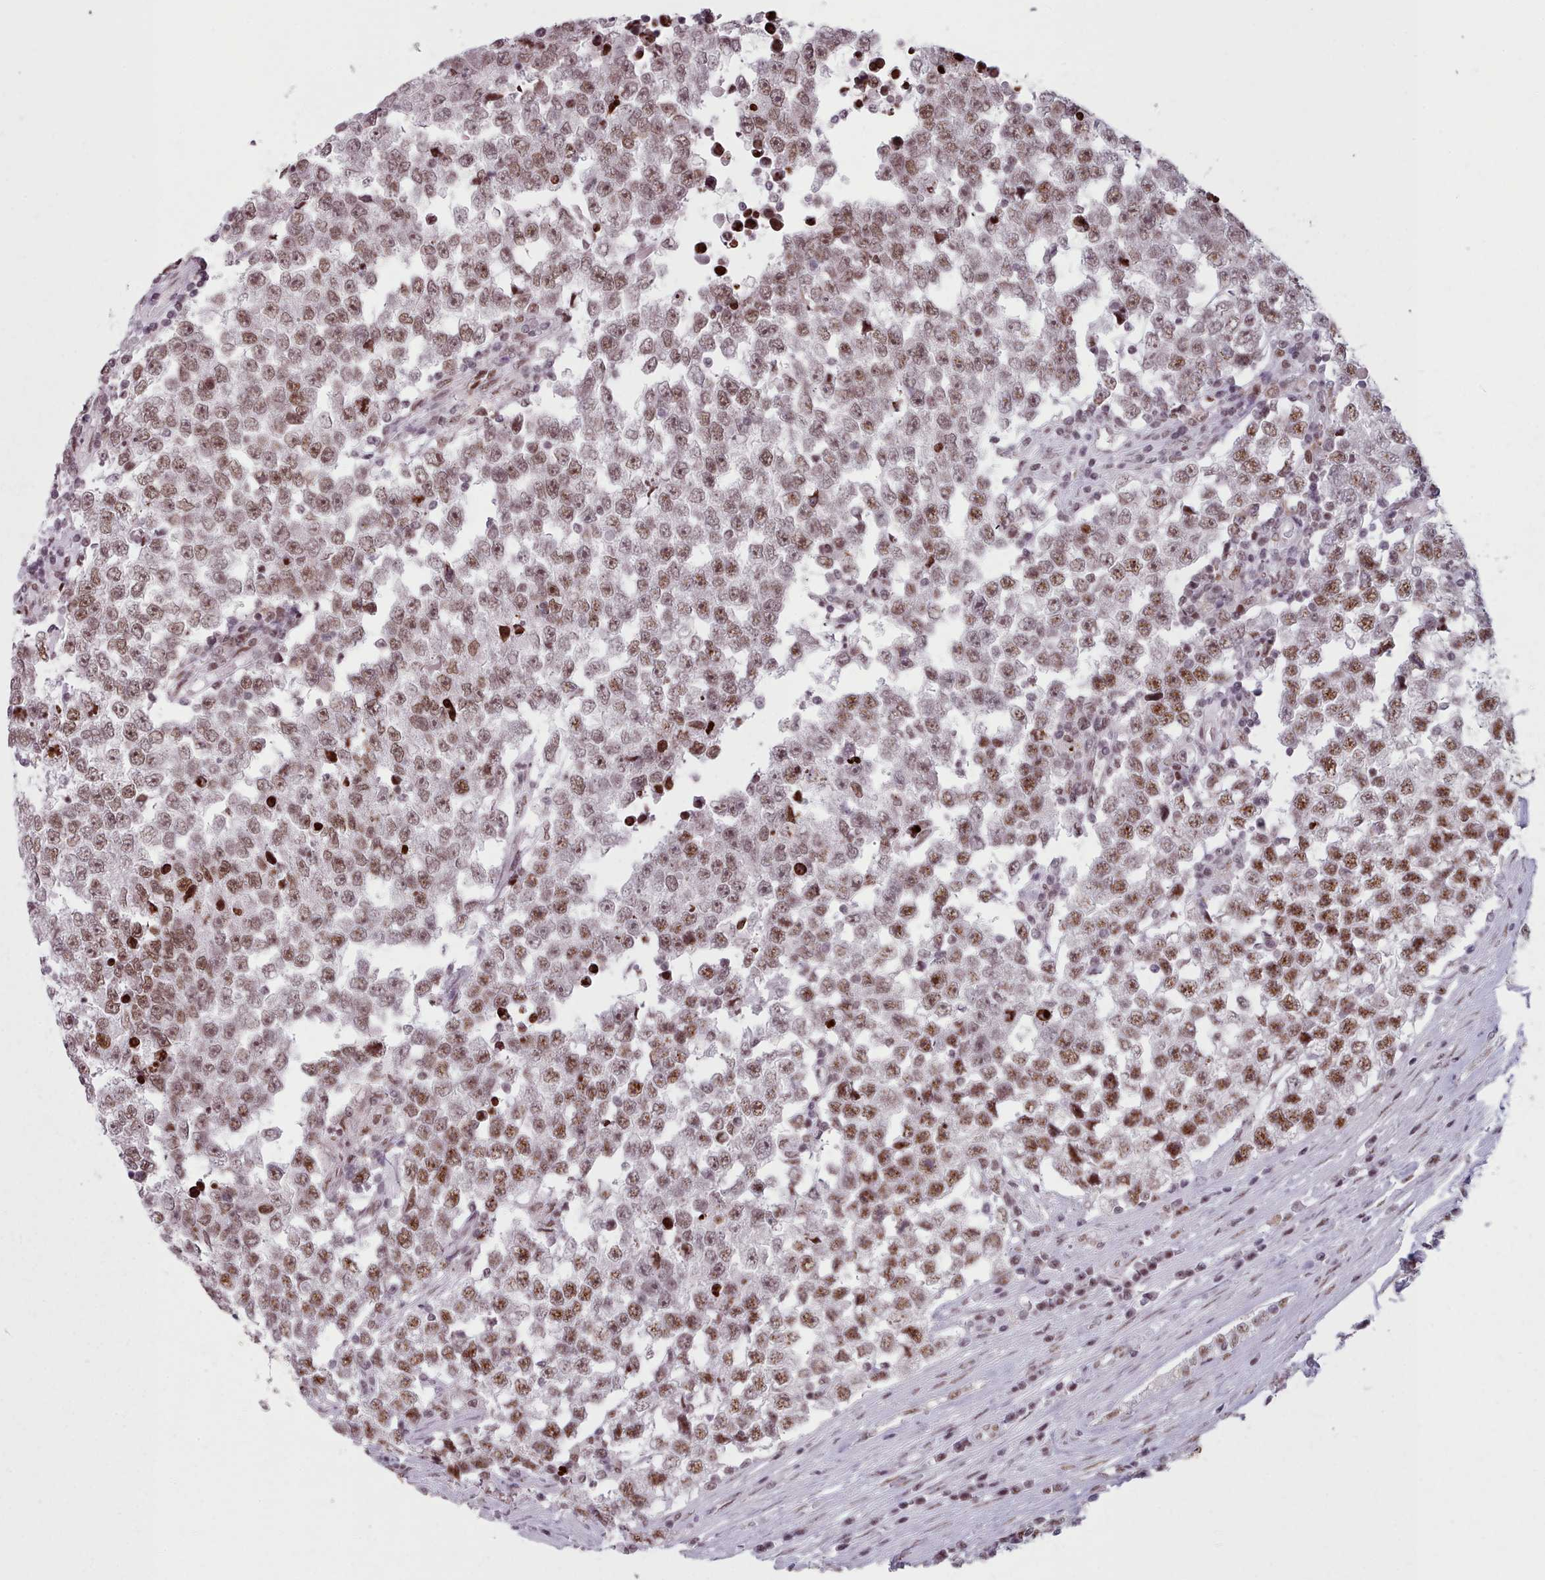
{"staining": {"intensity": "moderate", "quantity": ">75%", "location": "nuclear"}, "tissue": "testis cancer", "cell_type": "Tumor cells", "image_type": "cancer", "snomed": [{"axis": "morphology", "description": "Seminoma, NOS"}, {"axis": "morphology", "description": "Carcinoma, Embryonal, NOS"}, {"axis": "topography", "description": "Testis"}], "caption": "Immunohistochemistry (DAB) staining of human testis seminoma shows moderate nuclear protein expression in about >75% of tumor cells. Ihc stains the protein in brown and the nuclei are stained blue.", "gene": "SRRM1", "patient": {"sex": "male", "age": 28}}